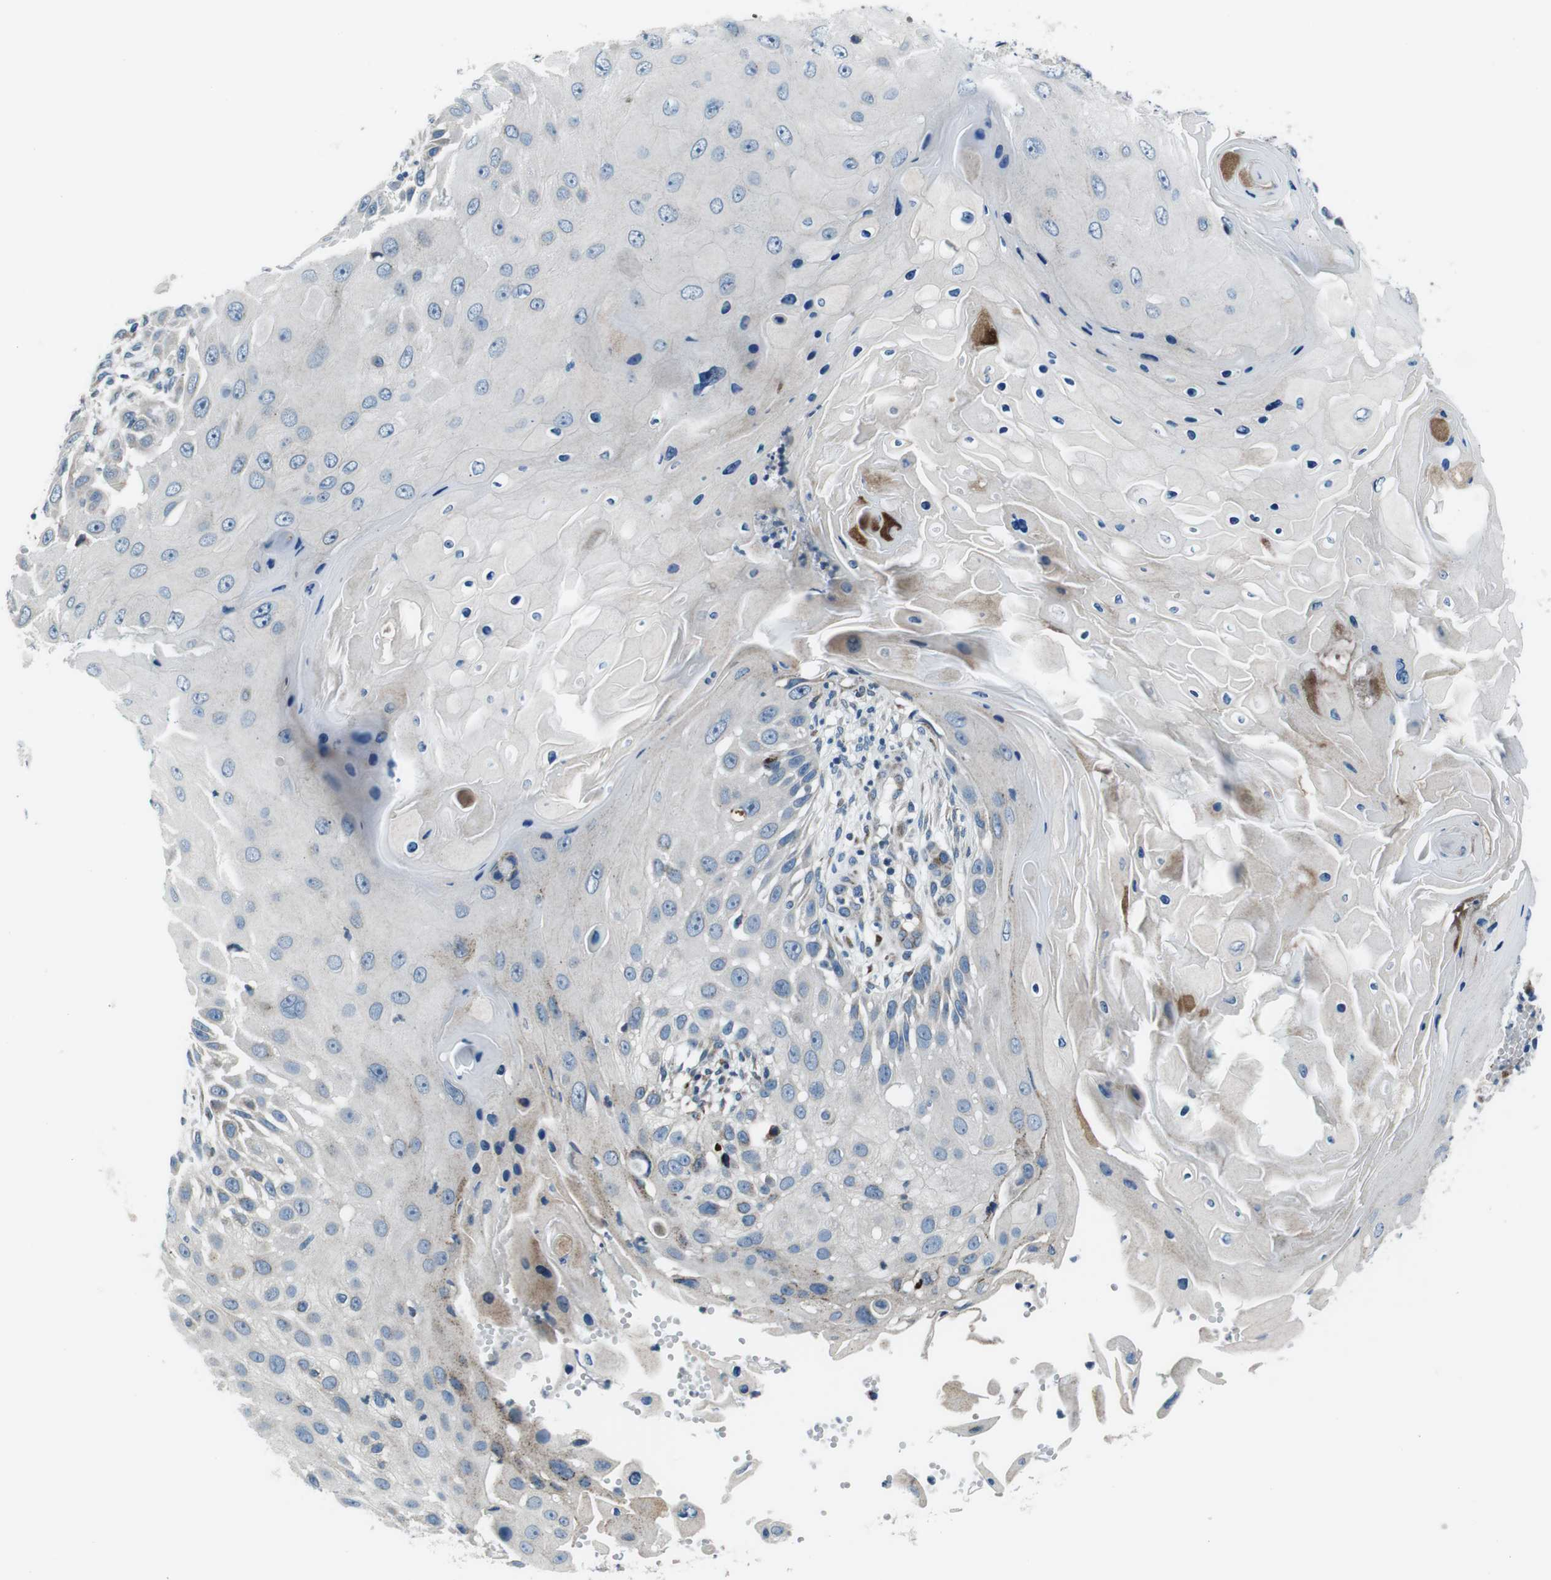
{"staining": {"intensity": "negative", "quantity": "none", "location": "none"}, "tissue": "skin cancer", "cell_type": "Tumor cells", "image_type": "cancer", "snomed": [{"axis": "morphology", "description": "Squamous cell carcinoma, NOS"}, {"axis": "topography", "description": "Skin"}], "caption": "DAB (3,3'-diaminobenzidine) immunohistochemical staining of human squamous cell carcinoma (skin) exhibits no significant staining in tumor cells.", "gene": "NUCB2", "patient": {"sex": "female", "age": 44}}